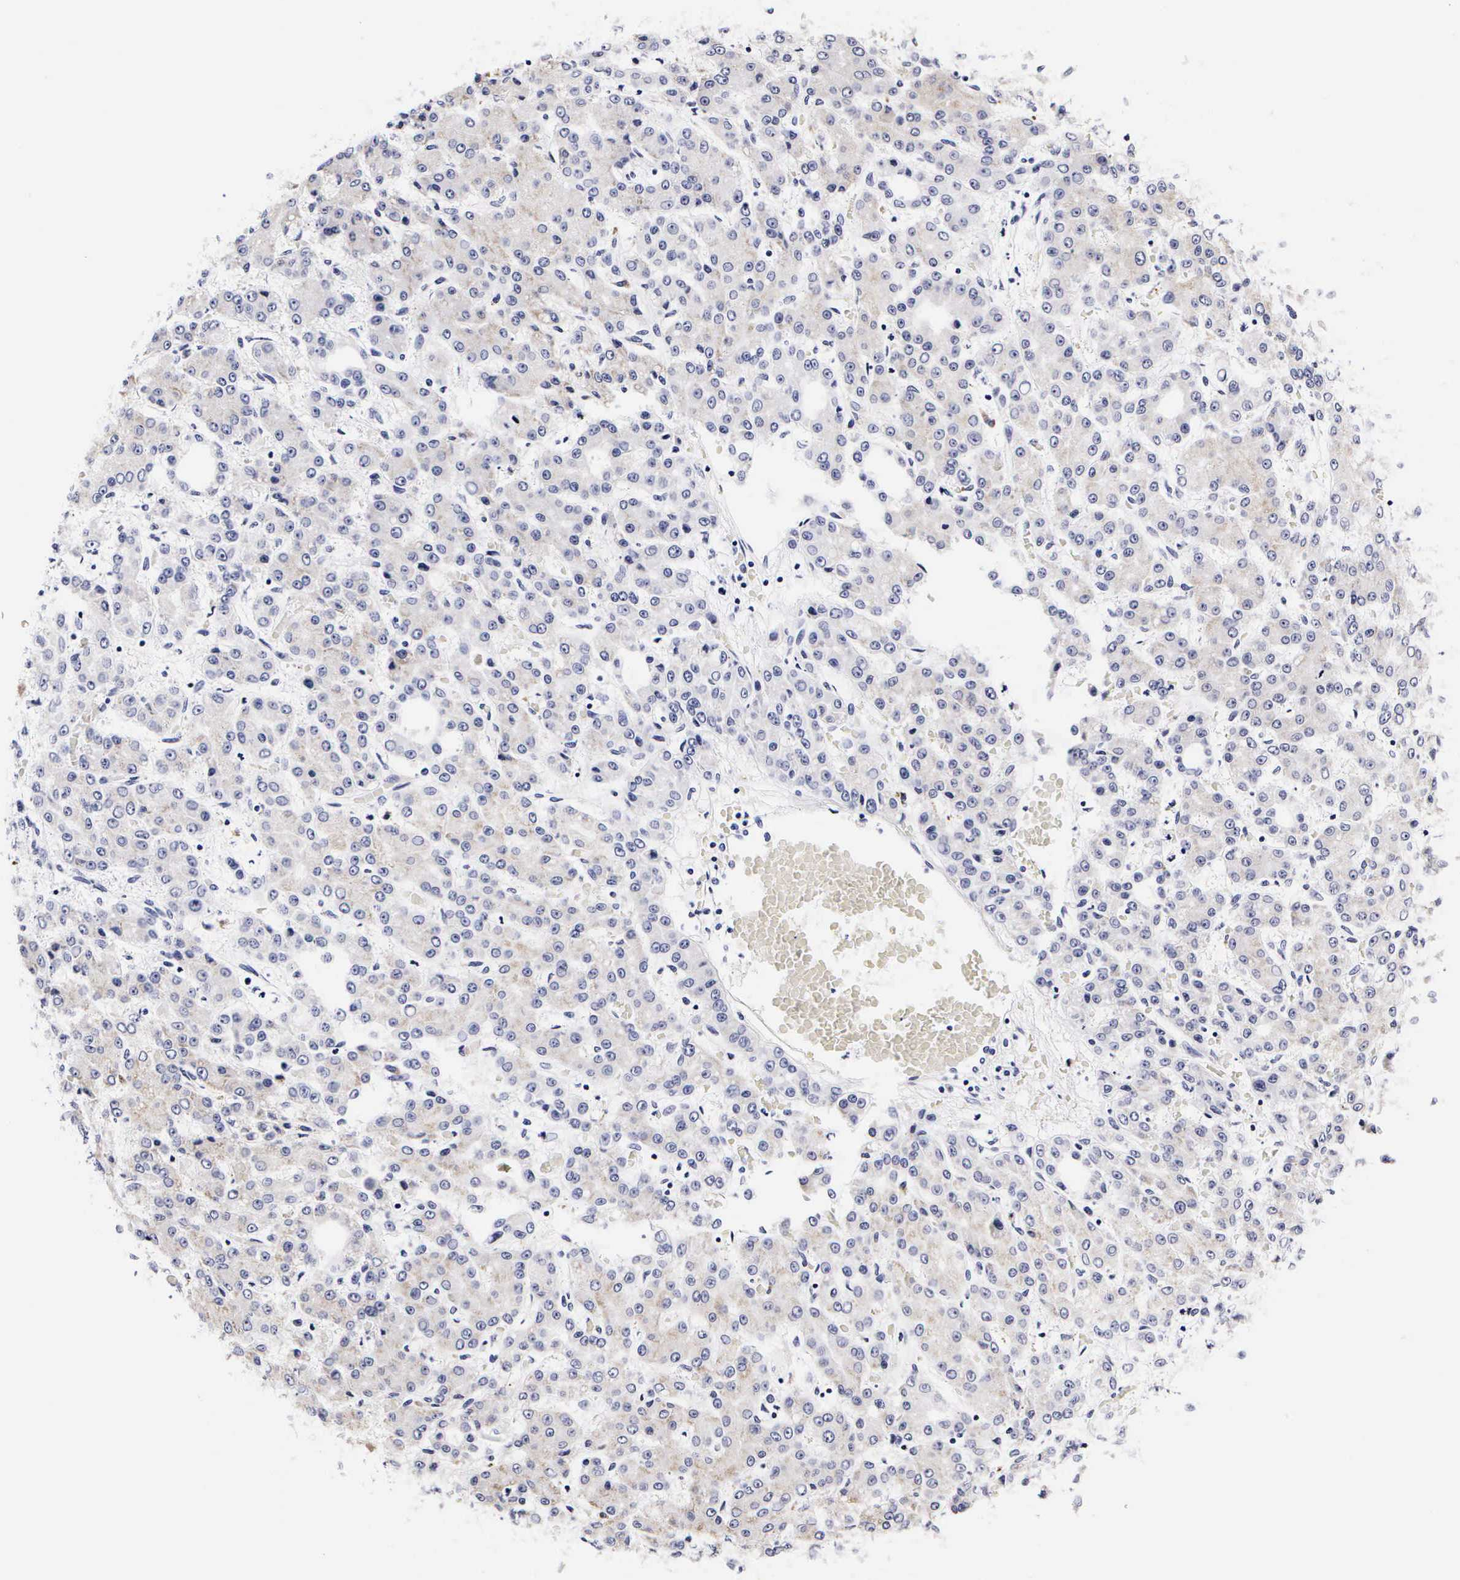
{"staining": {"intensity": "negative", "quantity": "none", "location": "none"}, "tissue": "liver cancer", "cell_type": "Tumor cells", "image_type": "cancer", "snomed": [{"axis": "morphology", "description": "Carcinoma, Hepatocellular, NOS"}, {"axis": "topography", "description": "Liver"}], "caption": "The micrograph shows no significant positivity in tumor cells of liver cancer (hepatocellular carcinoma).", "gene": "RNASE6", "patient": {"sex": "male", "age": 69}}